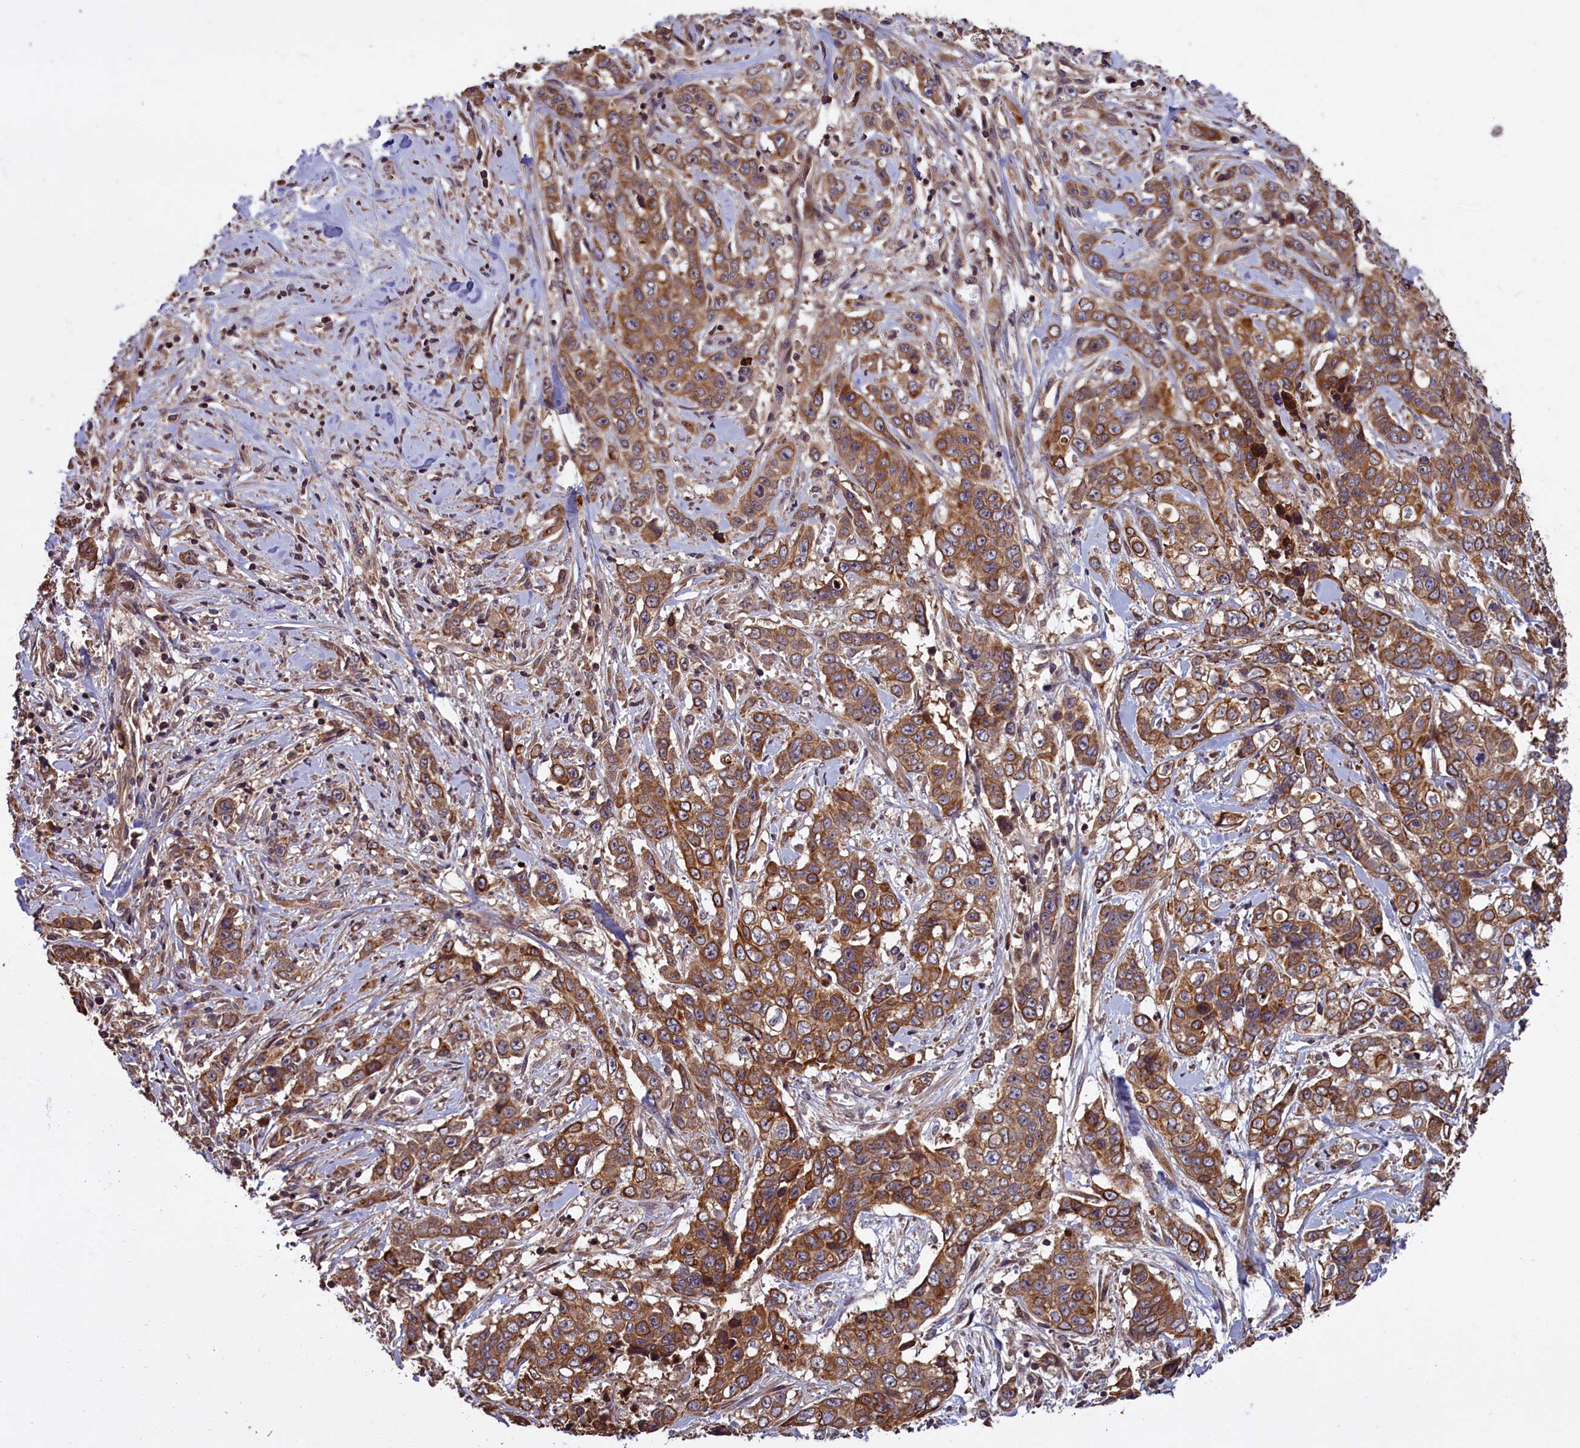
{"staining": {"intensity": "moderate", "quantity": ">75%", "location": "cytoplasmic/membranous"}, "tissue": "stomach cancer", "cell_type": "Tumor cells", "image_type": "cancer", "snomed": [{"axis": "morphology", "description": "Adenocarcinoma, NOS"}, {"axis": "topography", "description": "Stomach, upper"}], "caption": "Moderate cytoplasmic/membranous protein staining is identified in approximately >75% of tumor cells in stomach cancer. (Brightfield microscopy of DAB IHC at high magnification).", "gene": "DENND1B", "patient": {"sex": "male", "age": 62}}